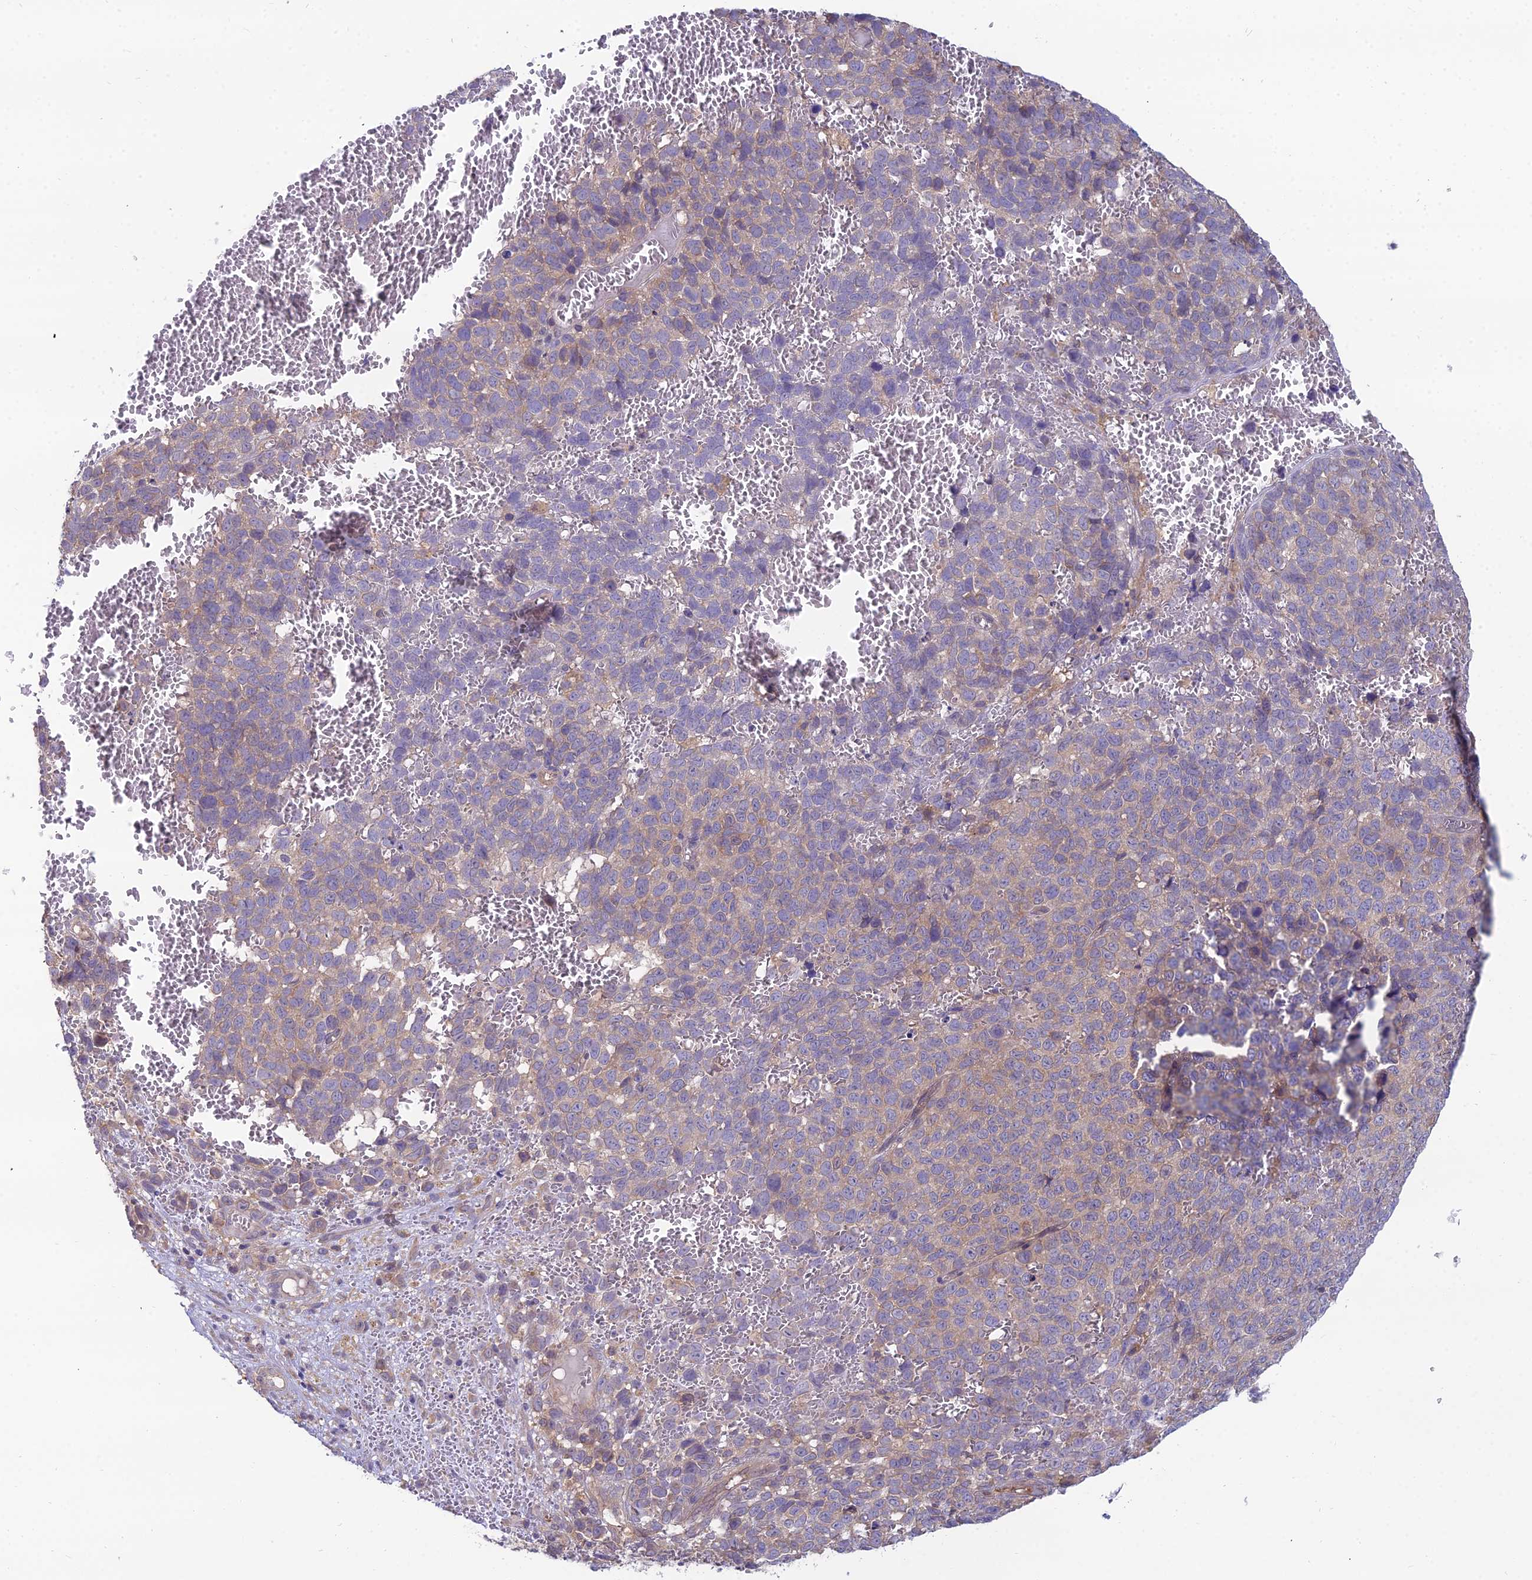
{"staining": {"intensity": "weak", "quantity": "<25%", "location": "cytoplasmic/membranous"}, "tissue": "melanoma", "cell_type": "Tumor cells", "image_type": "cancer", "snomed": [{"axis": "morphology", "description": "Malignant melanoma, NOS"}, {"axis": "topography", "description": "Nose, NOS"}], "caption": "A histopathology image of human melanoma is negative for staining in tumor cells.", "gene": "MVD", "patient": {"sex": "female", "age": 48}}